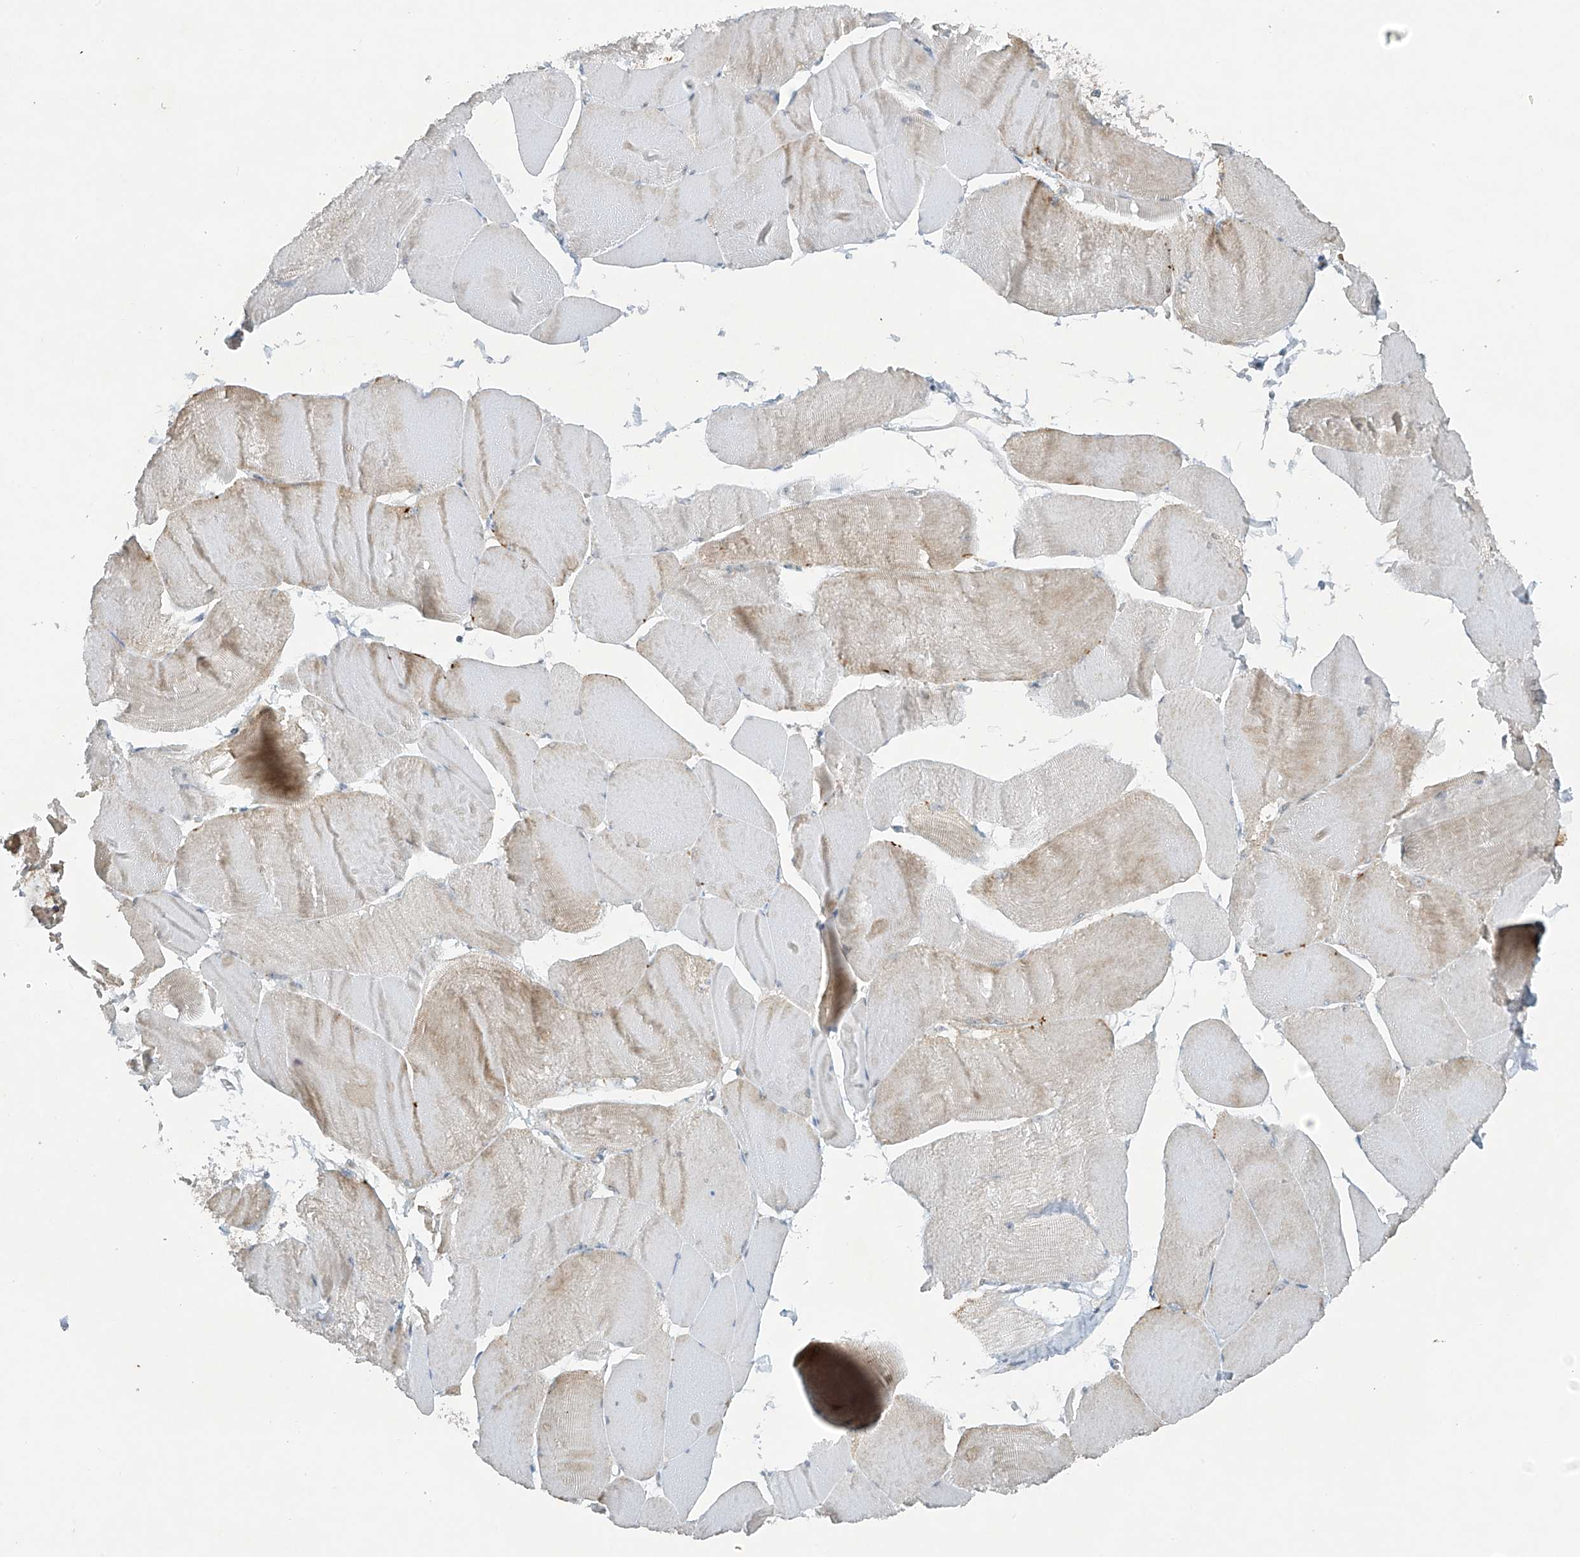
{"staining": {"intensity": "moderate", "quantity": "25%-75%", "location": "cytoplasmic/membranous"}, "tissue": "skeletal muscle", "cell_type": "Myocytes", "image_type": "normal", "snomed": [{"axis": "morphology", "description": "Normal tissue, NOS"}, {"axis": "morphology", "description": "Basal cell carcinoma"}, {"axis": "topography", "description": "Skeletal muscle"}], "caption": "Skeletal muscle stained with IHC displays moderate cytoplasmic/membranous expression in approximately 25%-75% of myocytes.", "gene": "SMDT1", "patient": {"sex": "female", "age": 64}}